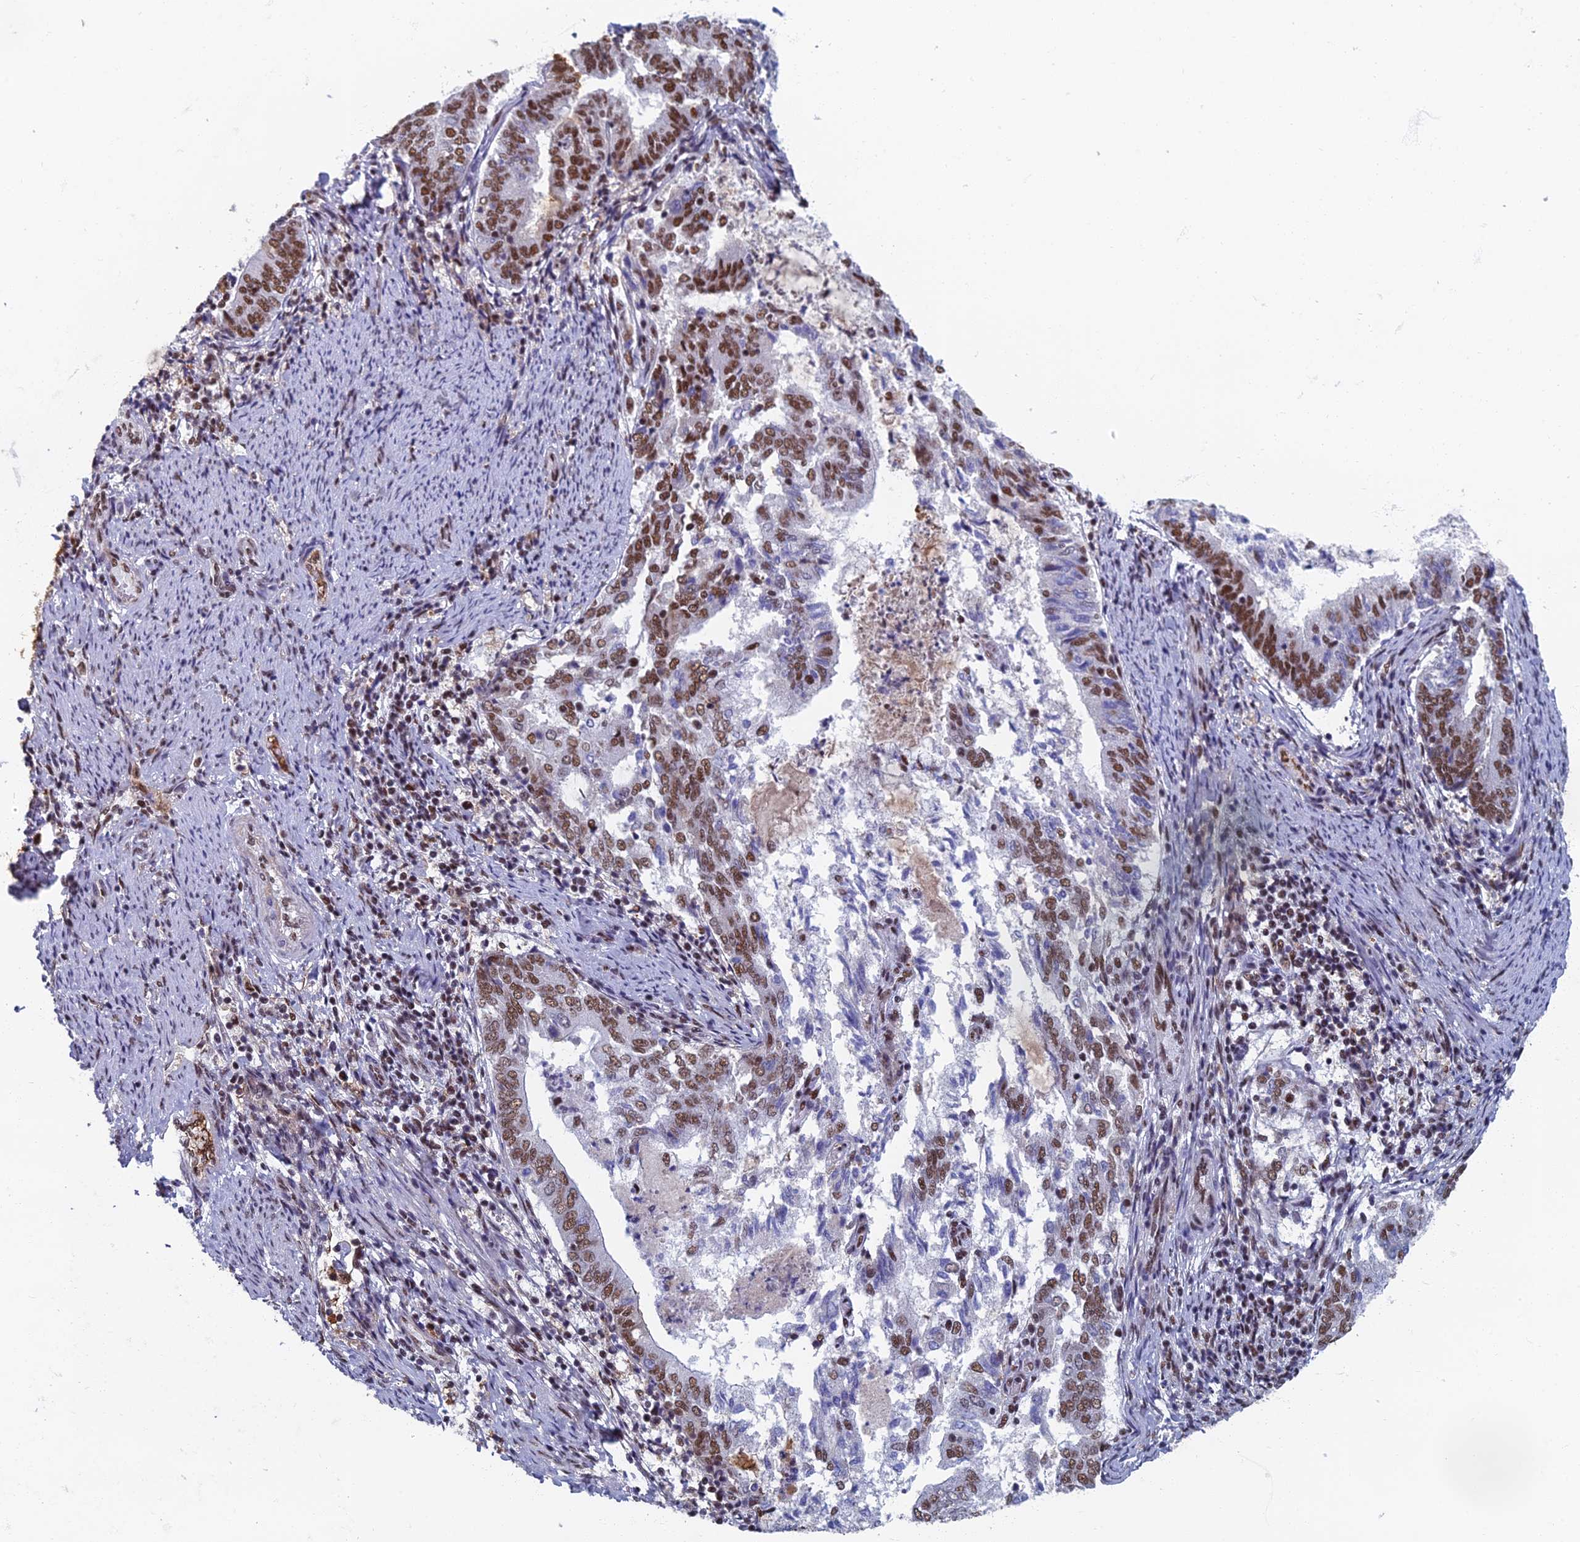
{"staining": {"intensity": "moderate", "quantity": "25%-75%", "location": "nuclear"}, "tissue": "endometrial cancer", "cell_type": "Tumor cells", "image_type": "cancer", "snomed": [{"axis": "morphology", "description": "Adenocarcinoma, NOS"}, {"axis": "topography", "description": "Endometrium"}], "caption": "Human endometrial cancer (adenocarcinoma) stained with a protein marker displays moderate staining in tumor cells.", "gene": "TAF13", "patient": {"sex": "female", "age": 80}}